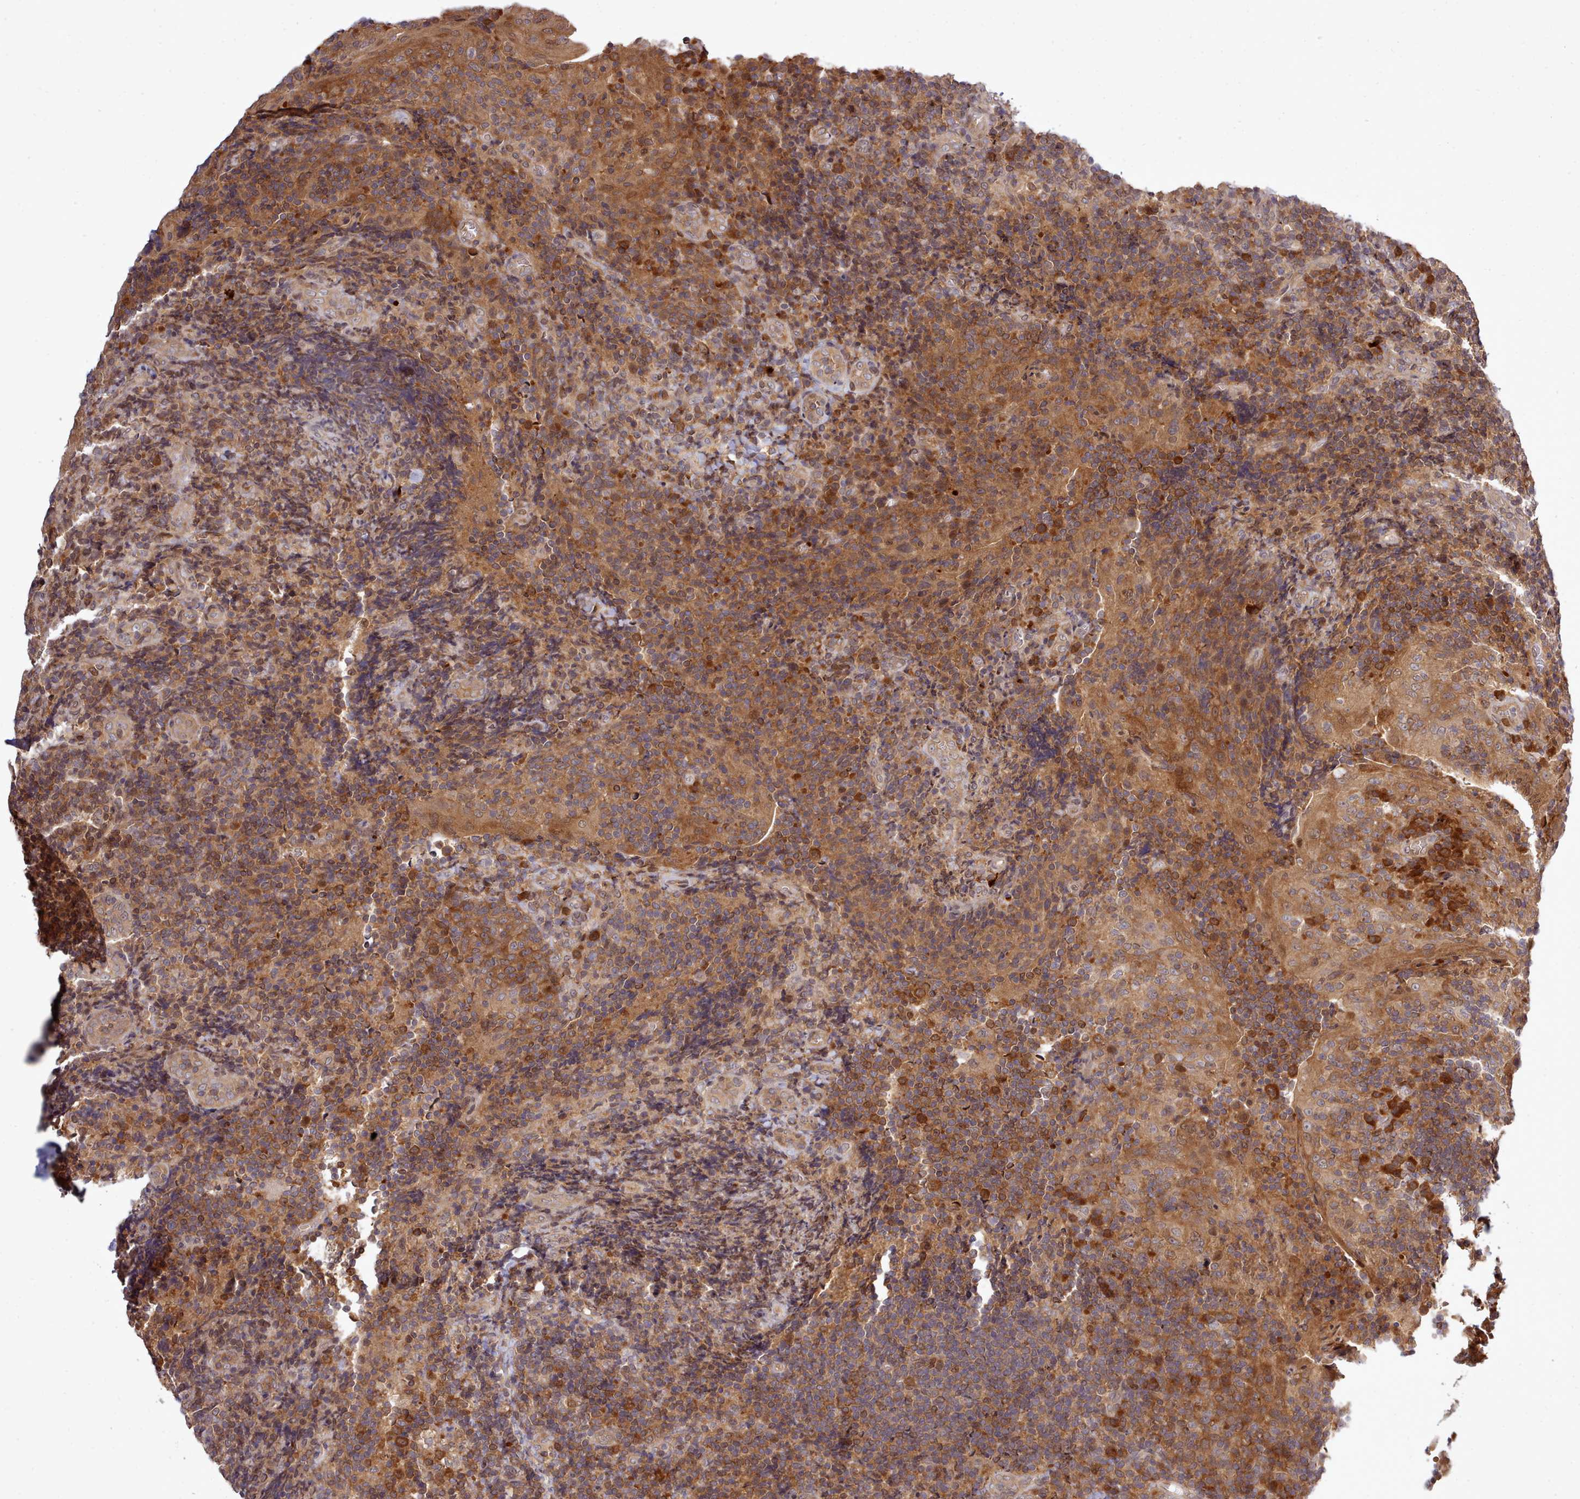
{"staining": {"intensity": "strong", "quantity": ">75%", "location": "cytoplasmic/membranous"}, "tissue": "tonsil", "cell_type": "Germinal center cells", "image_type": "normal", "snomed": [{"axis": "morphology", "description": "Normal tissue, NOS"}, {"axis": "topography", "description": "Tonsil"}], "caption": "Protein expression analysis of unremarkable tonsil reveals strong cytoplasmic/membranous staining in about >75% of germinal center cells. Nuclei are stained in blue.", "gene": "UBE2G1", "patient": {"sex": "male", "age": 17}}